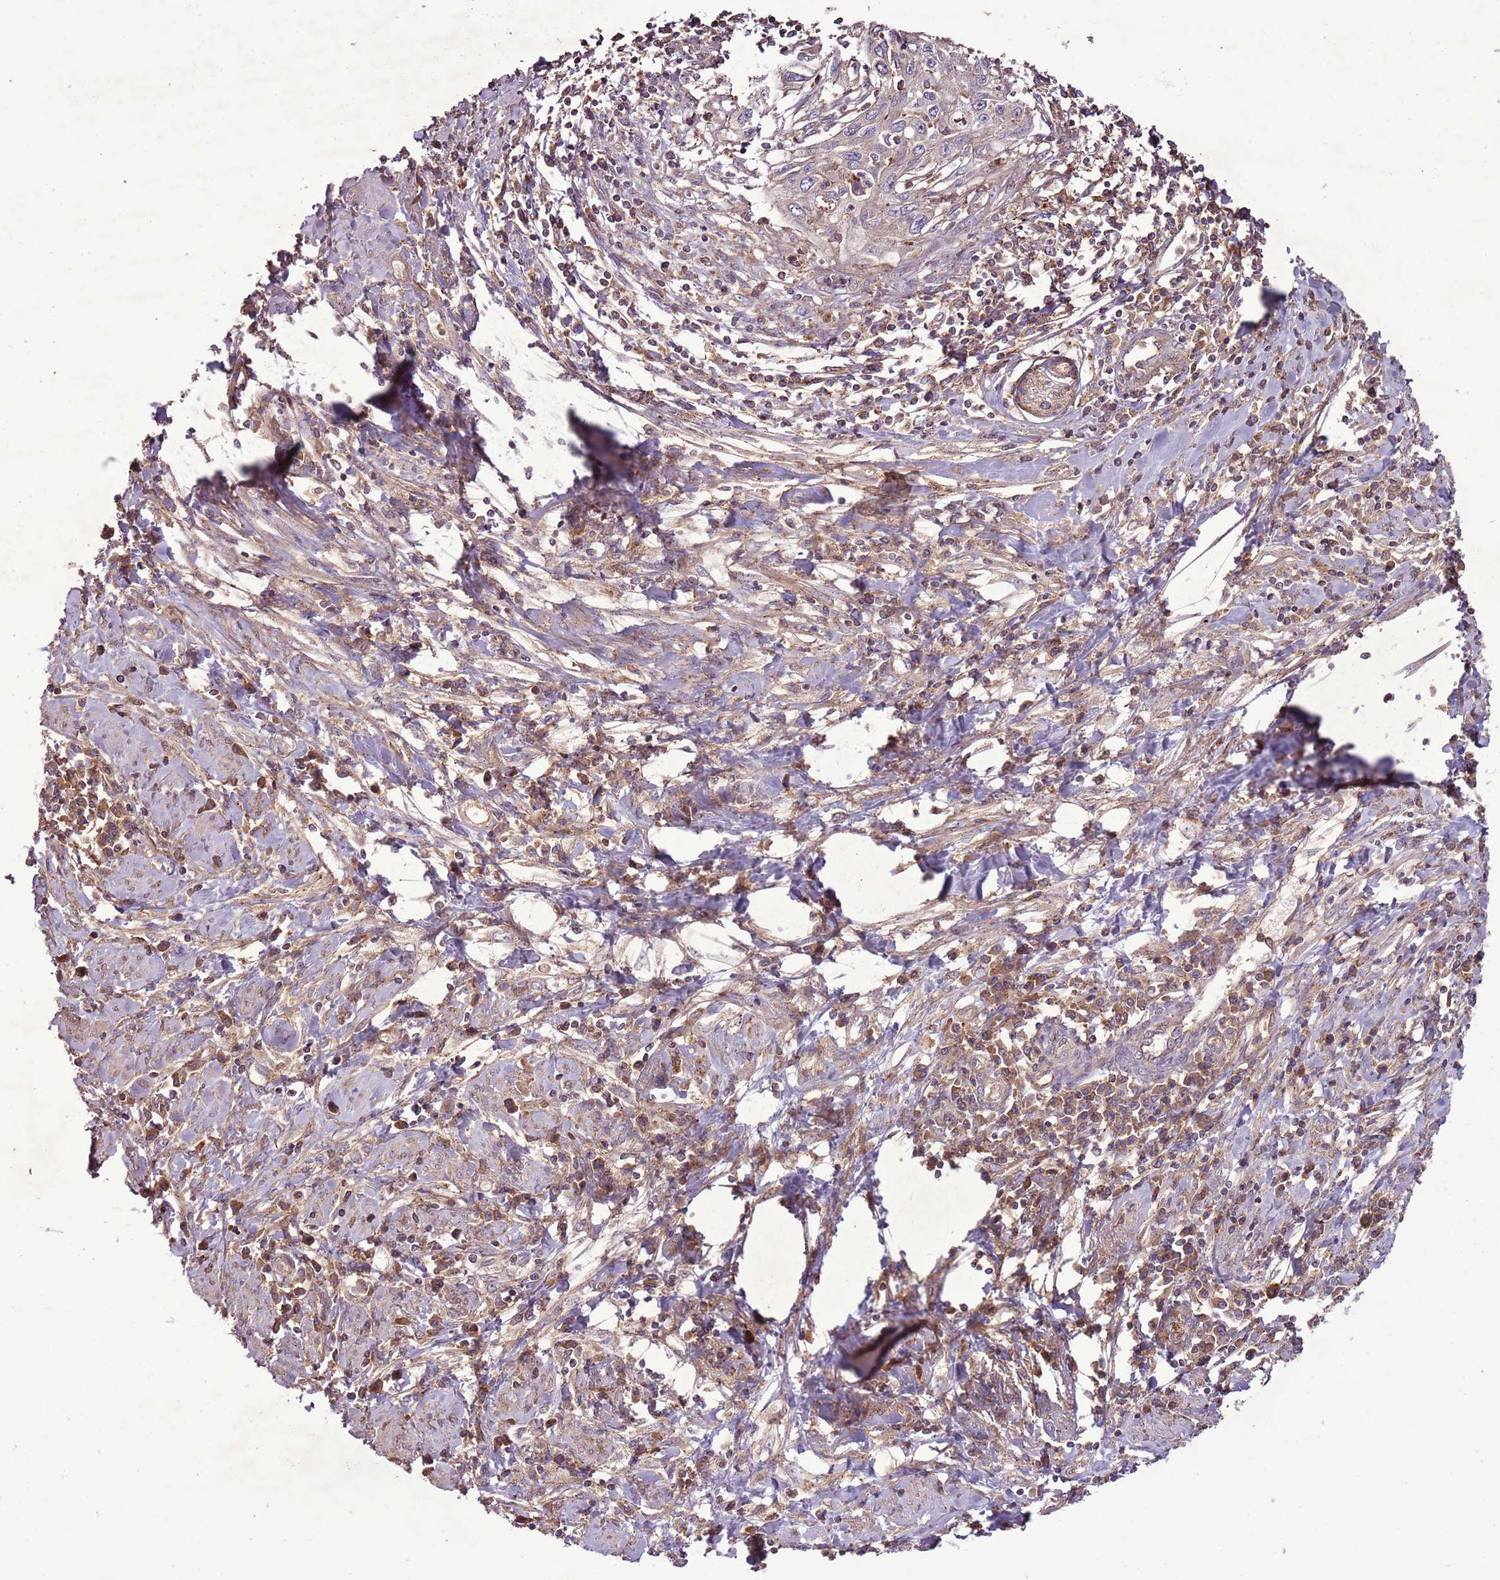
{"staining": {"intensity": "negative", "quantity": "none", "location": "none"}, "tissue": "cervical cancer", "cell_type": "Tumor cells", "image_type": "cancer", "snomed": [{"axis": "morphology", "description": "Squamous cell carcinoma, NOS"}, {"axis": "topography", "description": "Cervix"}], "caption": "High magnification brightfield microscopy of cervical cancer (squamous cell carcinoma) stained with DAB (3,3'-diaminobenzidine) (brown) and counterstained with hematoxylin (blue): tumor cells show no significant positivity.", "gene": "ANKRD24", "patient": {"sex": "female", "age": 32}}